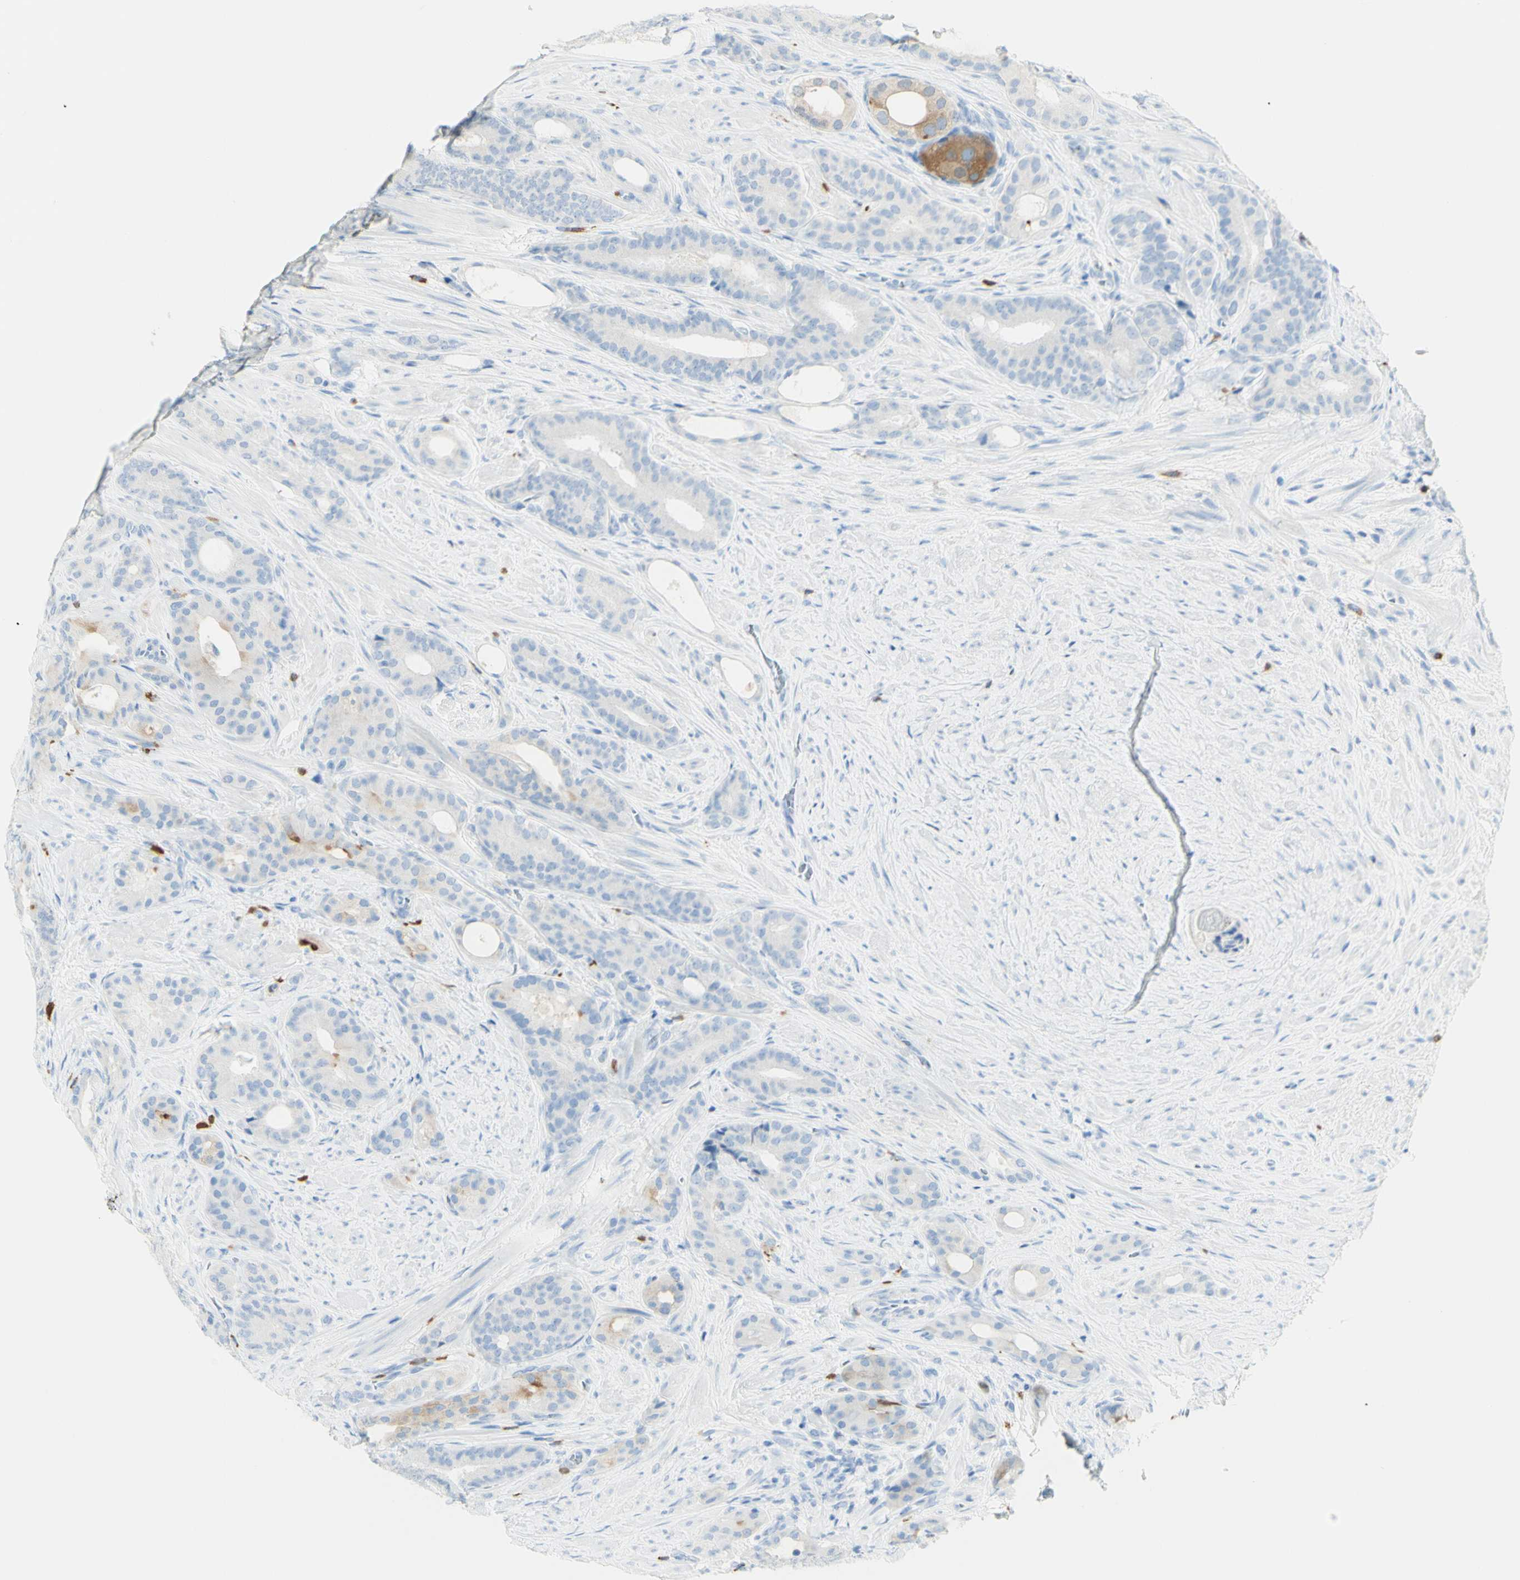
{"staining": {"intensity": "moderate", "quantity": "<25%", "location": "cytoplasmic/membranous"}, "tissue": "prostate cancer", "cell_type": "Tumor cells", "image_type": "cancer", "snomed": [{"axis": "morphology", "description": "Adenocarcinoma, Low grade"}, {"axis": "topography", "description": "Prostate"}], "caption": "Tumor cells exhibit low levels of moderate cytoplasmic/membranous staining in about <25% of cells in human prostate low-grade adenocarcinoma.", "gene": "LETM1", "patient": {"sex": "male", "age": 63}}